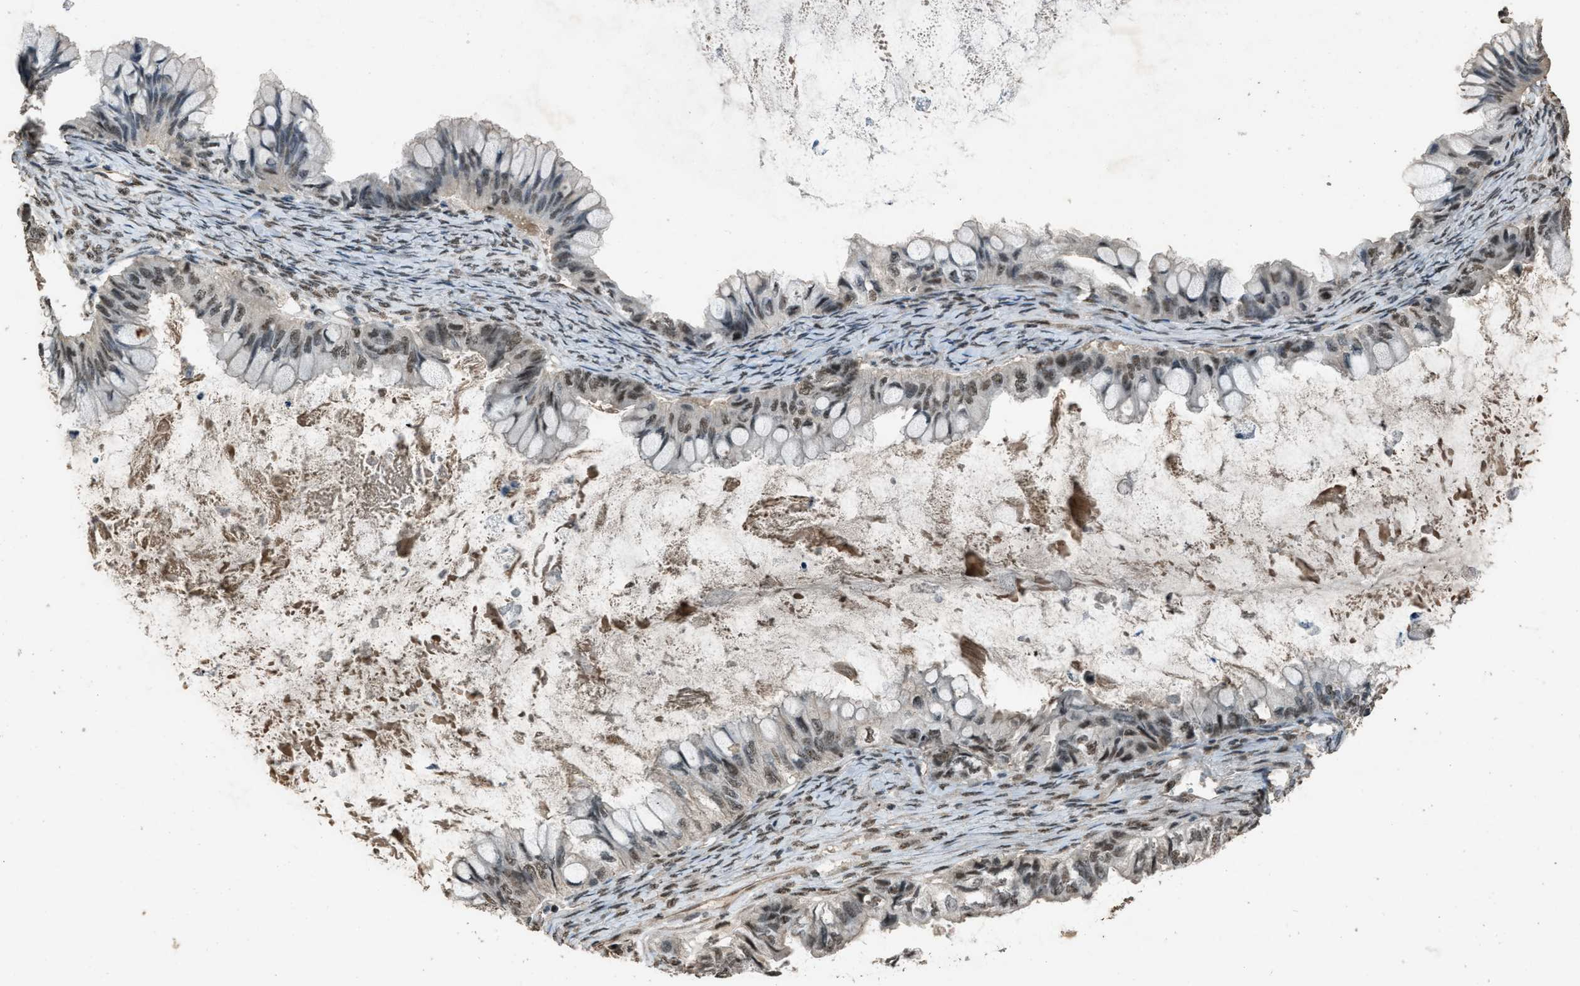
{"staining": {"intensity": "moderate", "quantity": ">75%", "location": "nuclear"}, "tissue": "ovarian cancer", "cell_type": "Tumor cells", "image_type": "cancer", "snomed": [{"axis": "morphology", "description": "Cystadenocarcinoma, mucinous, NOS"}, {"axis": "topography", "description": "Ovary"}], "caption": "Ovarian mucinous cystadenocarcinoma was stained to show a protein in brown. There is medium levels of moderate nuclear positivity in approximately >75% of tumor cells. Nuclei are stained in blue.", "gene": "SERTAD2", "patient": {"sex": "female", "age": 80}}